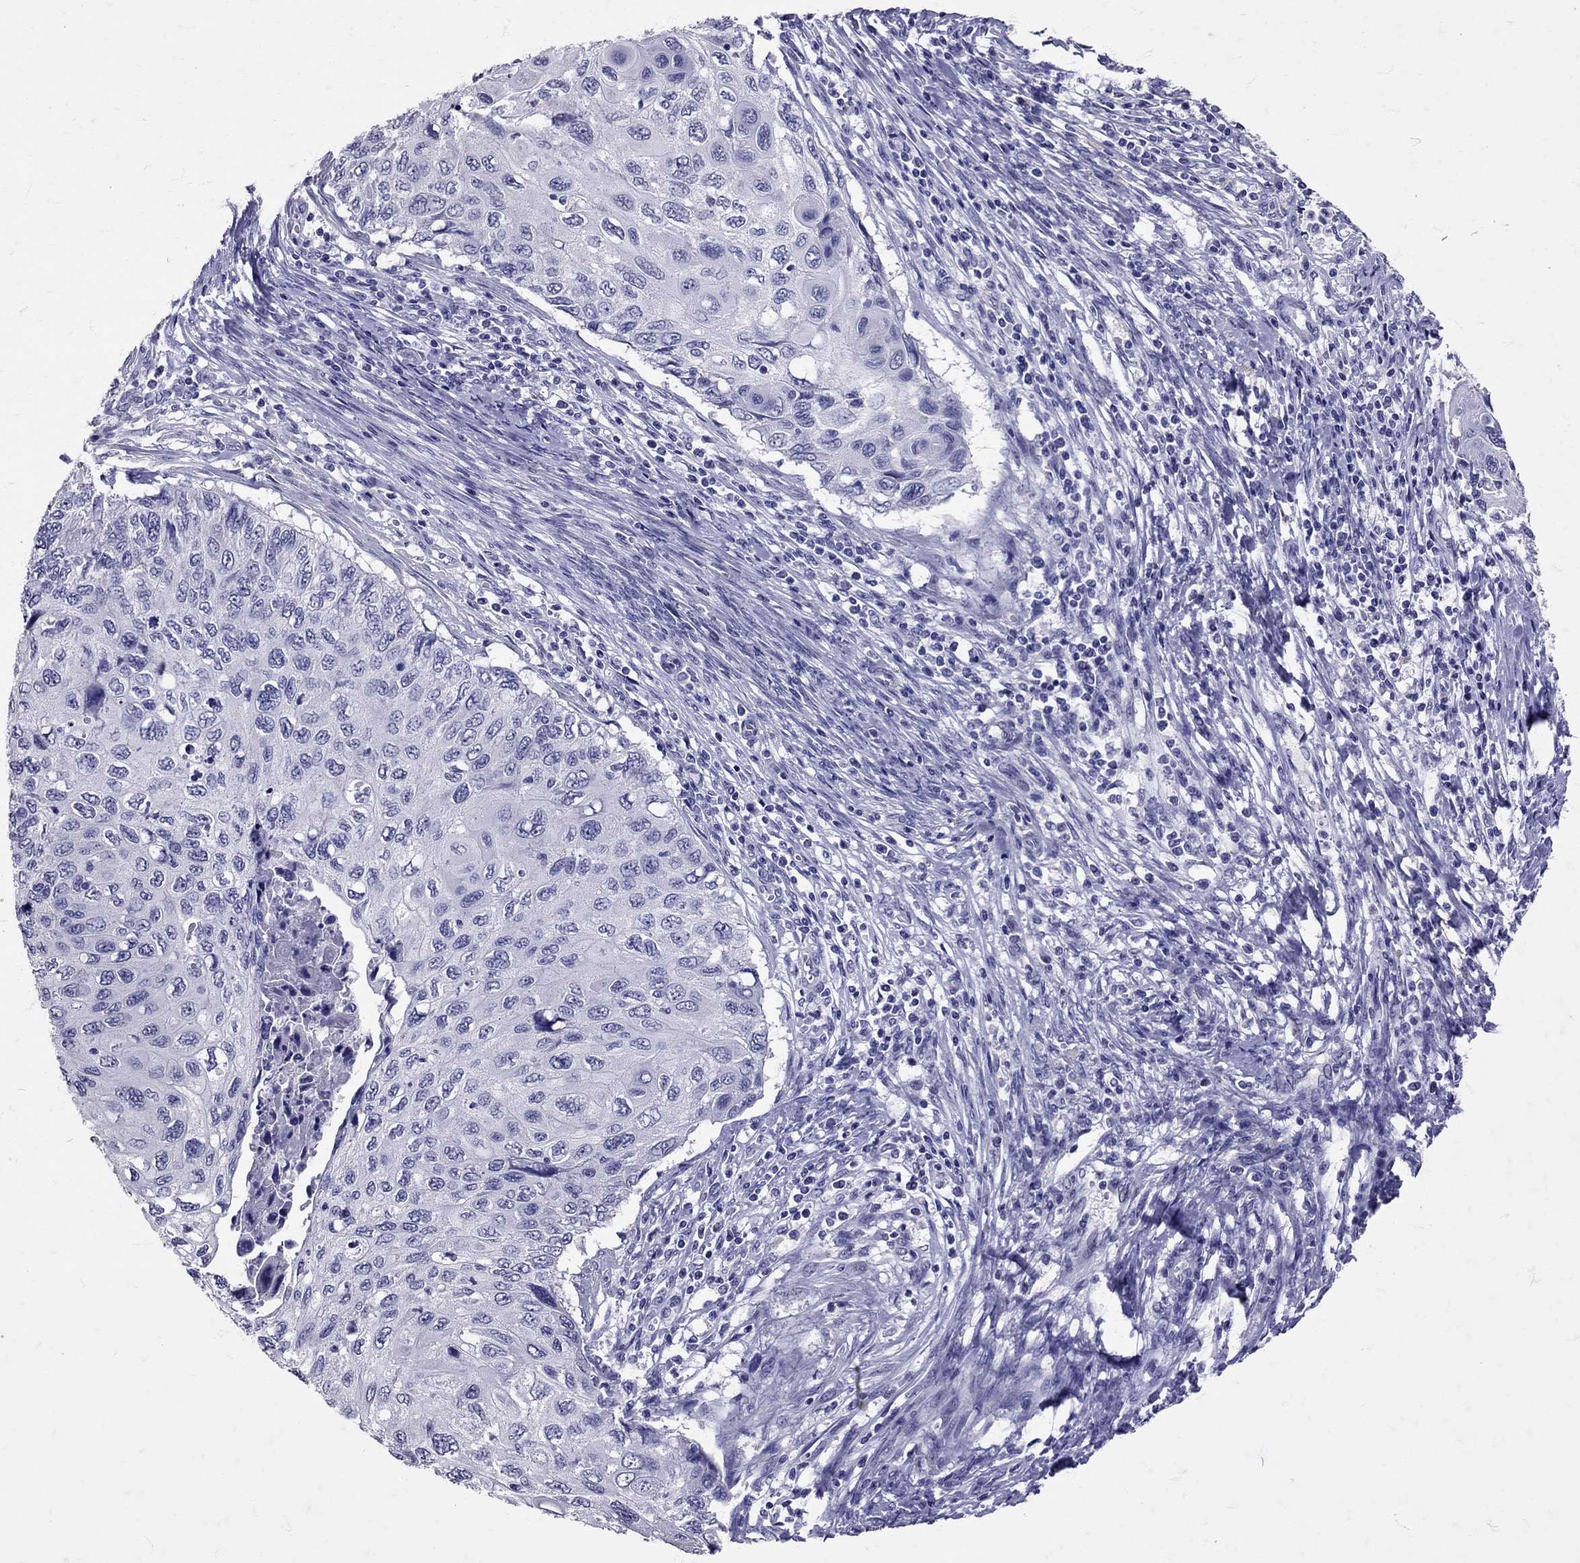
{"staining": {"intensity": "negative", "quantity": "none", "location": "none"}, "tissue": "cervical cancer", "cell_type": "Tumor cells", "image_type": "cancer", "snomed": [{"axis": "morphology", "description": "Squamous cell carcinoma, NOS"}, {"axis": "topography", "description": "Cervix"}], "caption": "The image exhibits no significant staining in tumor cells of cervical cancer (squamous cell carcinoma).", "gene": "SST", "patient": {"sex": "female", "age": 70}}